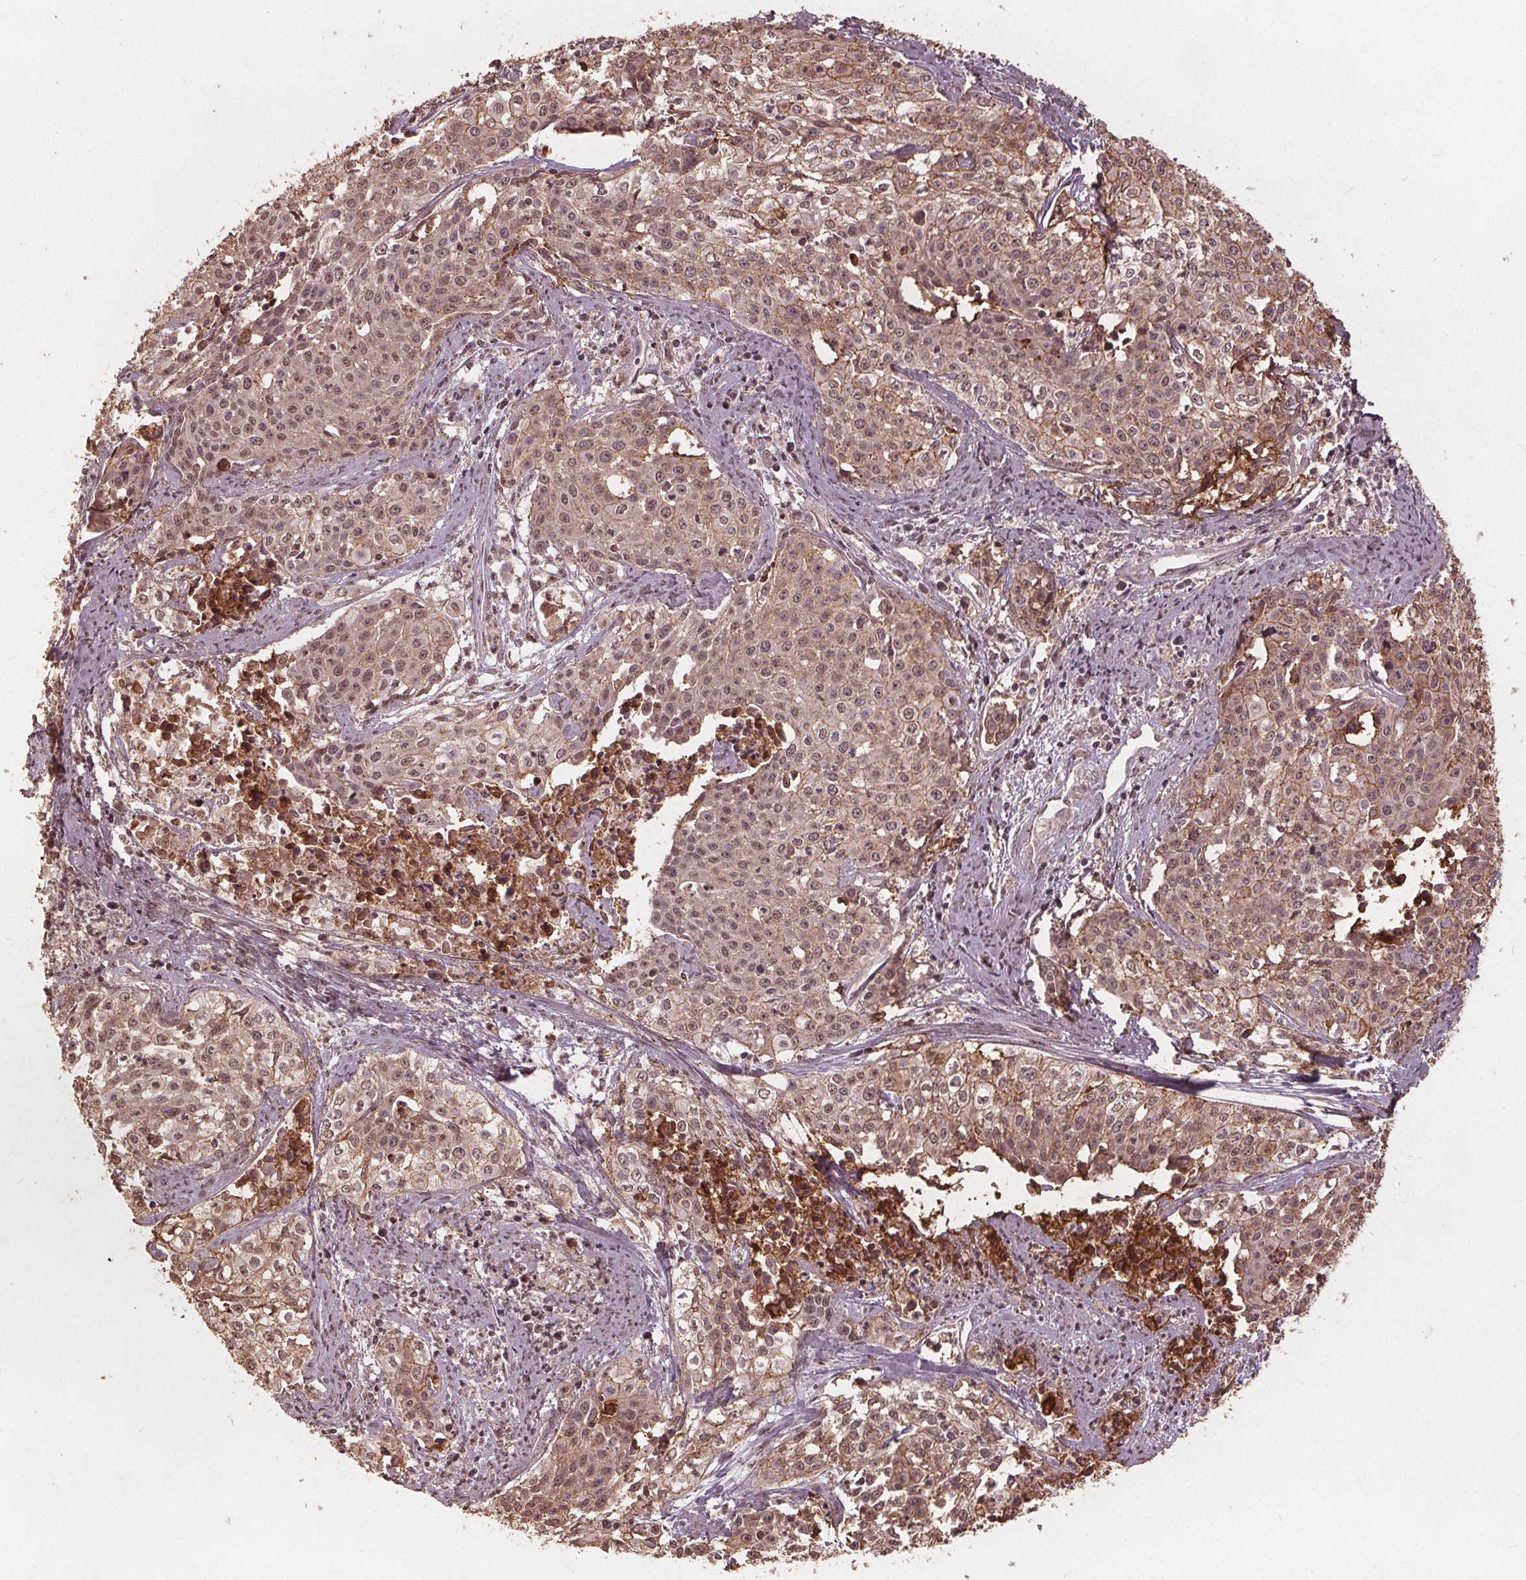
{"staining": {"intensity": "weak", "quantity": ">75%", "location": "cytoplasmic/membranous,nuclear"}, "tissue": "cervical cancer", "cell_type": "Tumor cells", "image_type": "cancer", "snomed": [{"axis": "morphology", "description": "Squamous cell carcinoma, NOS"}, {"axis": "topography", "description": "Cervix"}], "caption": "Immunohistochemistry (DAB (3,3'-diaminobenzidine)) staining of squamous cell carcinoma (cervical) shows weak cytoplasmic/membranous and nuclear protein staining in approximately >75% of tumor cells.", "gene": "DSG3", "patient": {"sex": "female", "age": 39}}